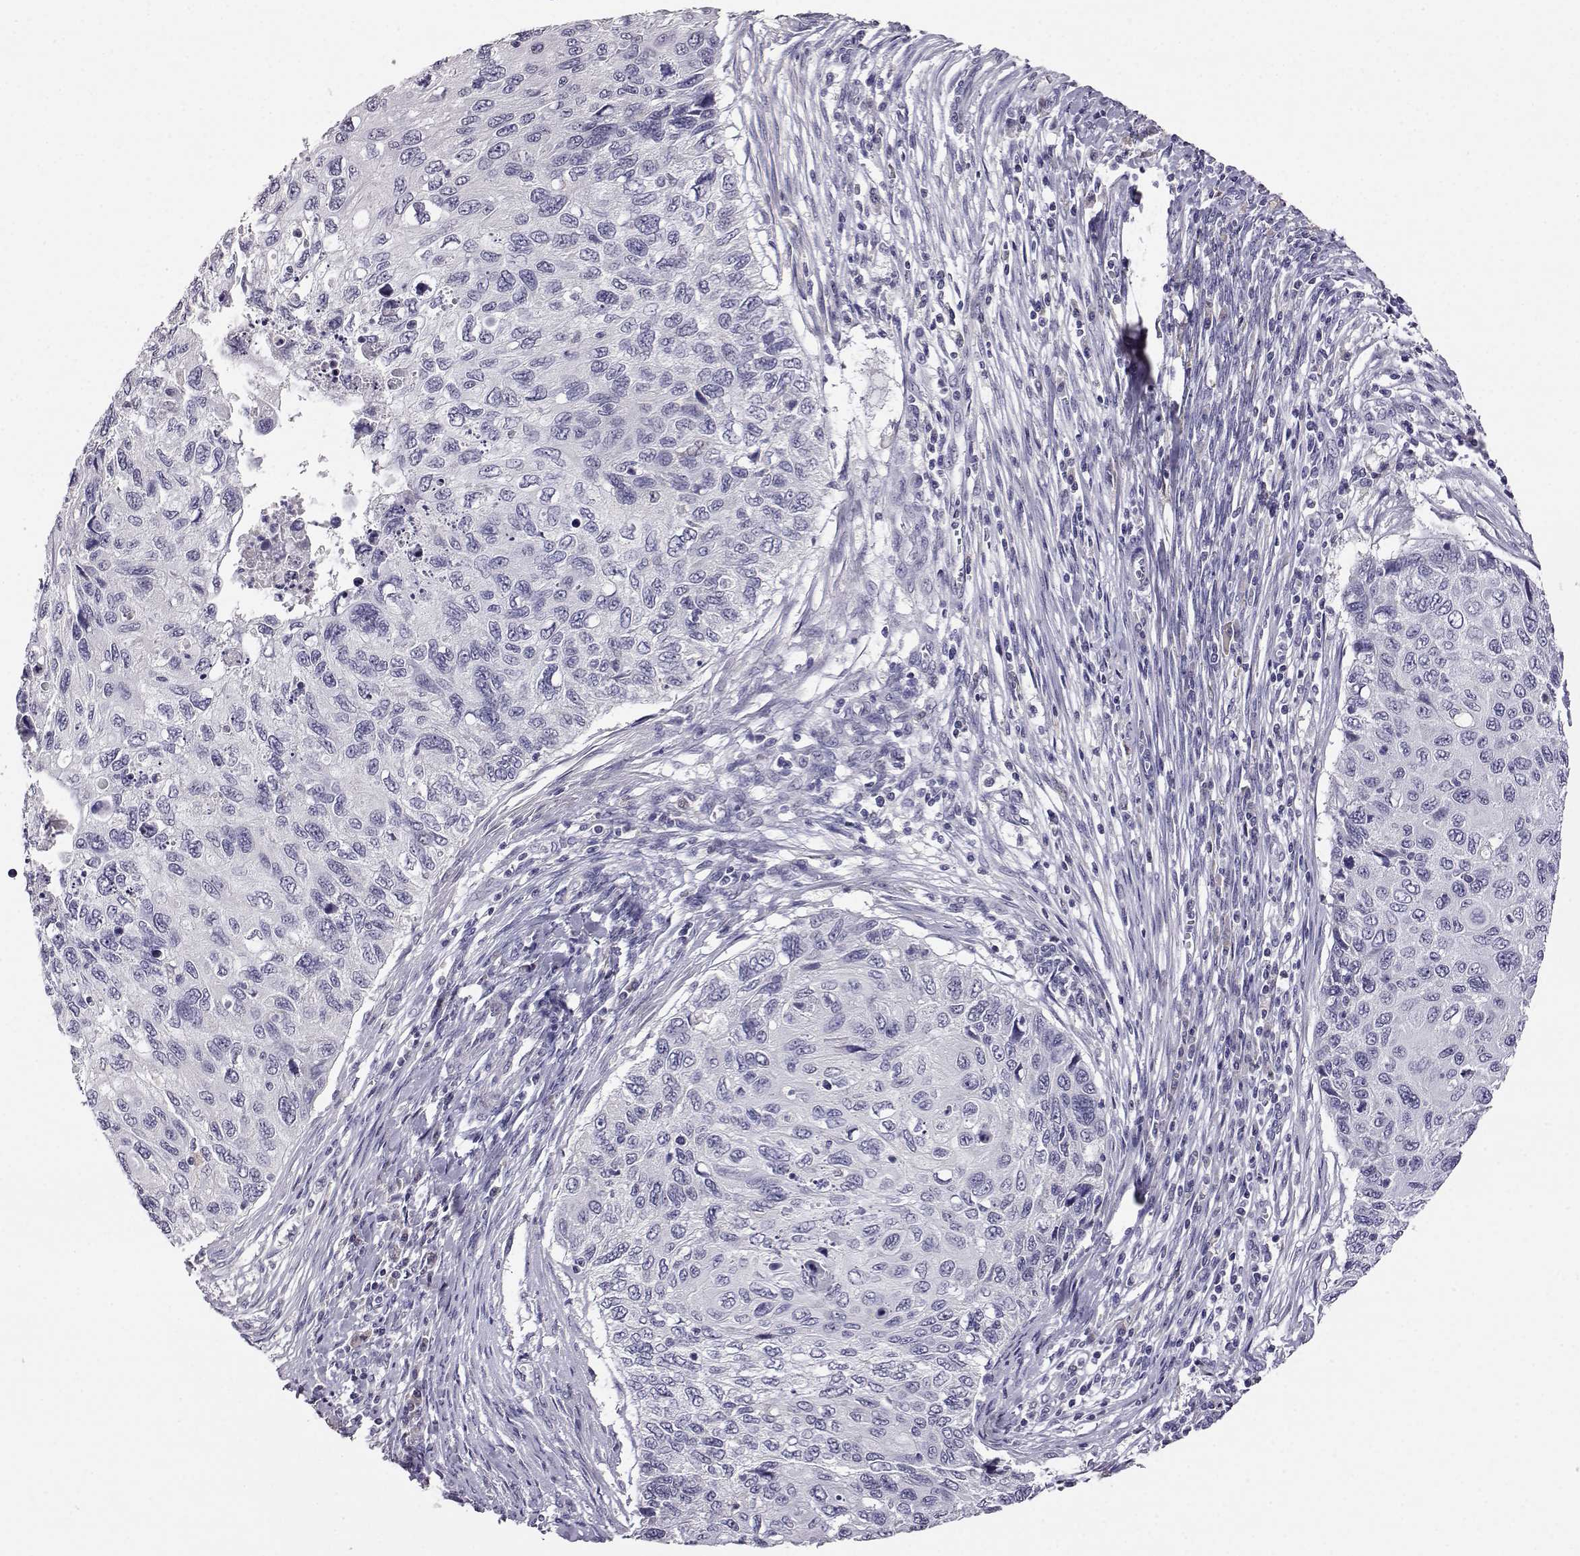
{"staining": {"intensity": "negative", "quantity": "none", "location": "none"}, "tissue": "cervical cancer", "cell_type": "Tumor cells", "image_type": "cancer", "snomed": [{"axis": "morphology", "description": "Squamous cell carcinoma, NOS"}, {"axis": "topography", "description": "Cervix"}], "caption": "The immunohistochemistry photomicrograph has no significant expression in tumor cells of cervical cancer tissue.", "gene": "AKR1B1", "patient": {"sex": "female", "age": 70}}